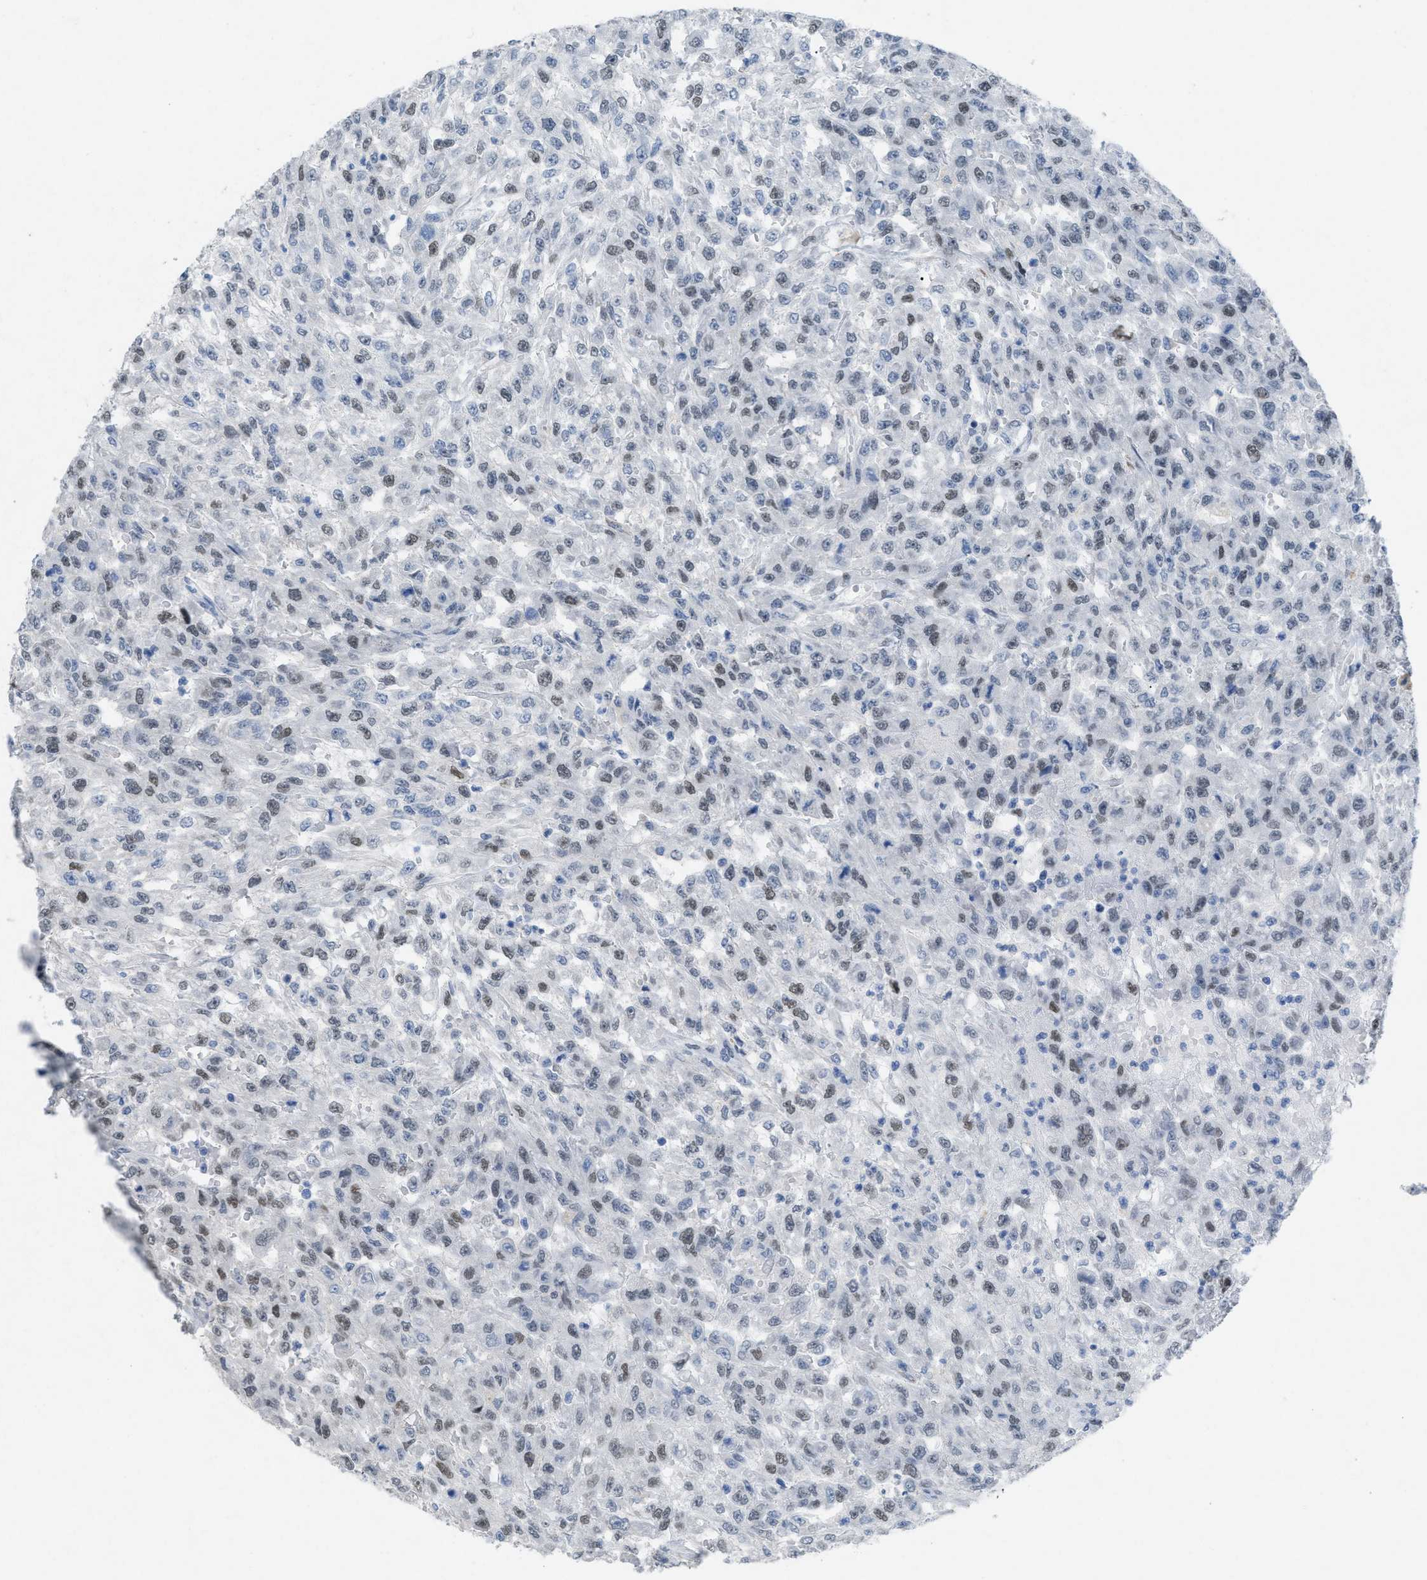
{"staining": {"intensity": "negative", "quantity": "none", "location": "none"}, "tissue": "urothelial cancer", "cell_type": "Tumor cells", "image_type": "cancer", "snomed": [{"axis": "morphology", "description": "Urothelial carcinoma, High grade"}, {"axis": "topography", "description": "Urinary bladder"}], "caption": "A high-resolution histopathology image shows immunohistochemistry (IHC) staining of high-grade urothelial carcinoma, which shows no significant expression in tumor cells.", "gene": "TASOR", "patient": {"sex": "male", "age": 46}}